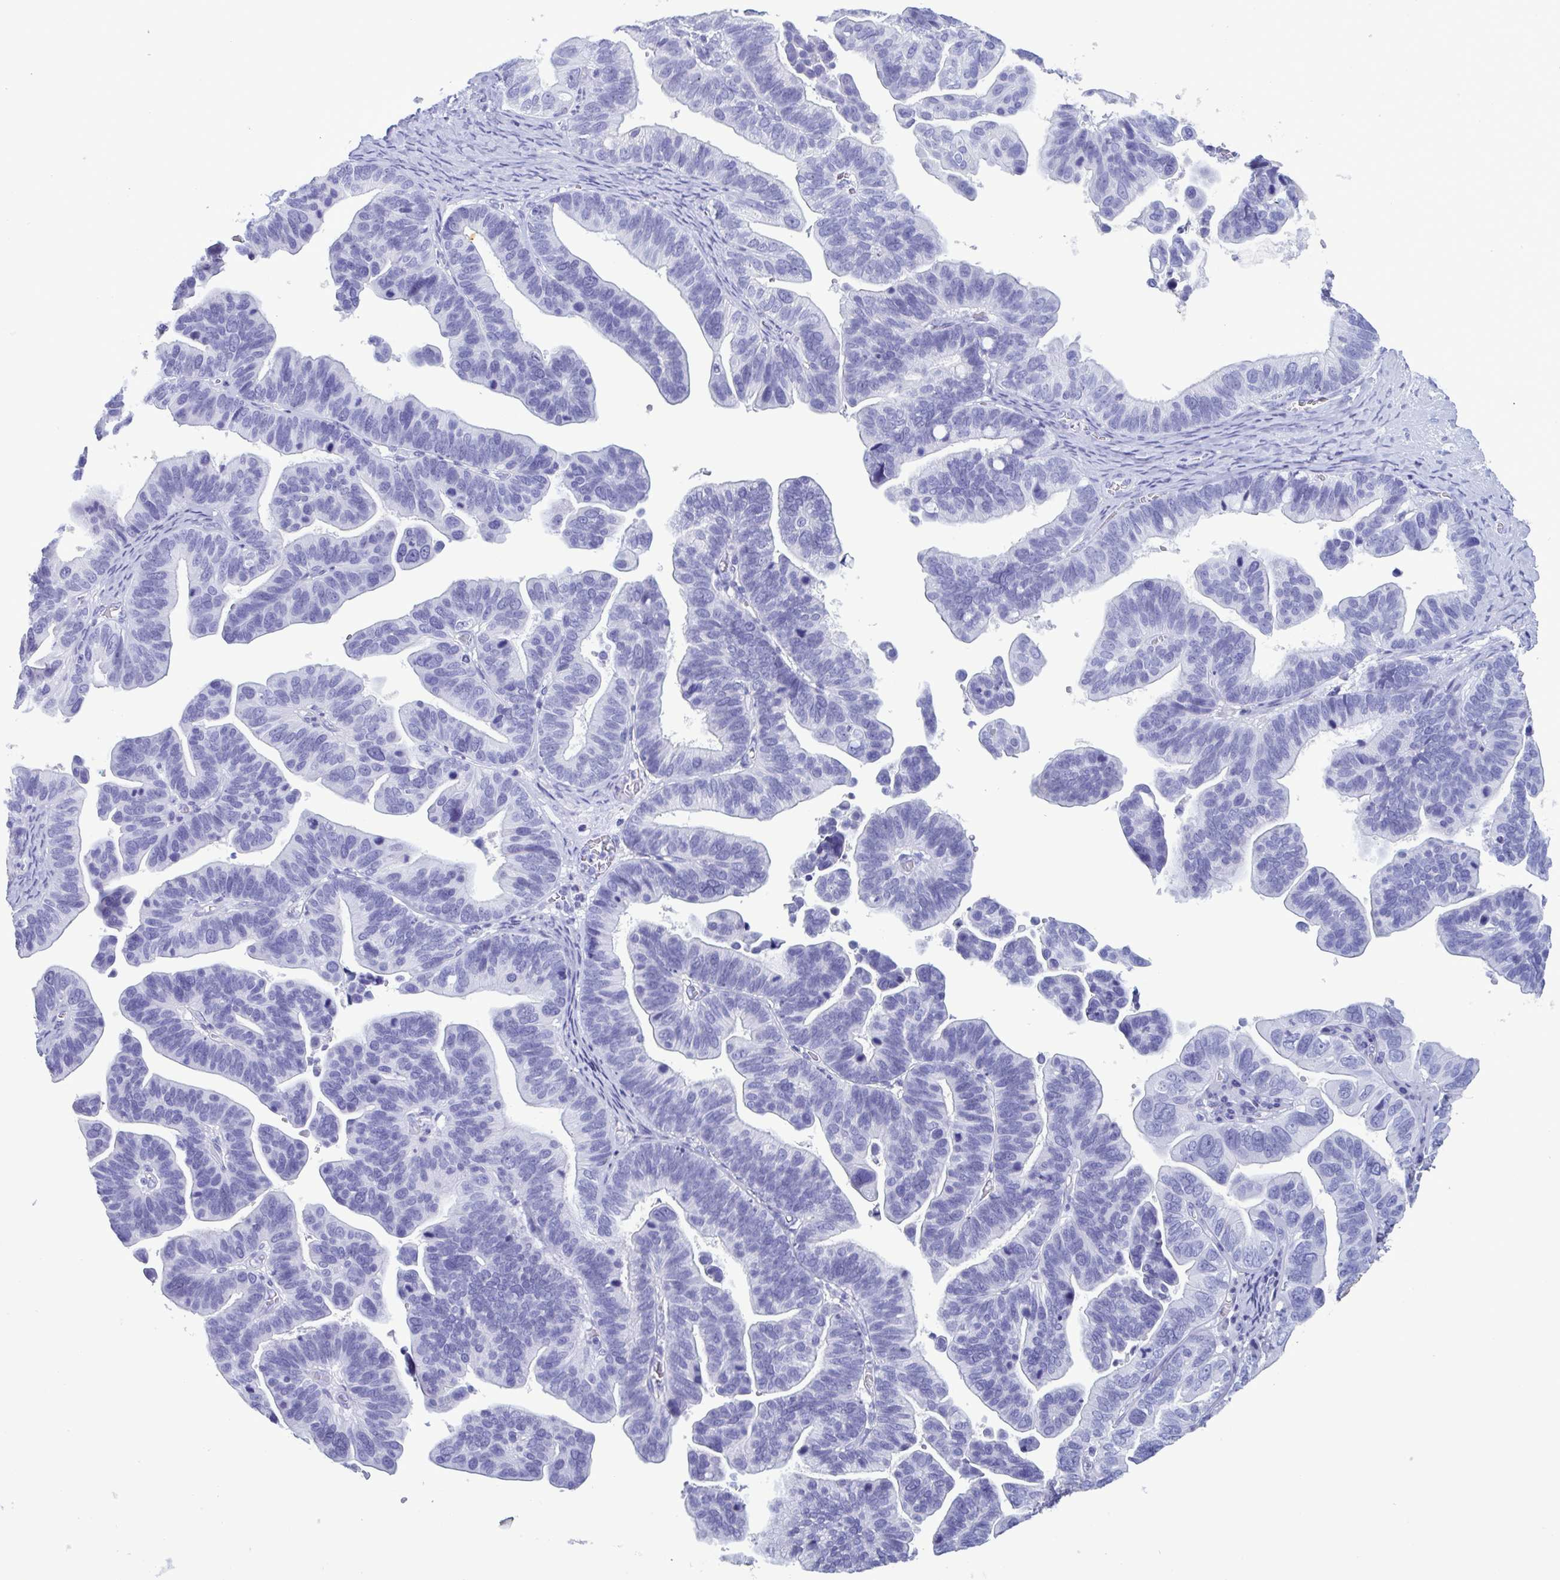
{"staining": {"intensity": "negative", "quantity": "none", "location": "none"}, "tissue": "ovarian cancer", "cell_type": "Tumor cells", "image_type": "cancer", "snomed": [{"axis": "morphology", "description": "Cystadenocarcinoma, serous, NOS"}, {"axis": "topography", "description": "Ovary"}], "caption": "DAB (3,3'-diaminobenzidine) immunohistochemical staining of human ovarian cancer displays no significant expression in tumor cells.", "gene": "LTF", "patient": {"sex": "female", "age": 56}}